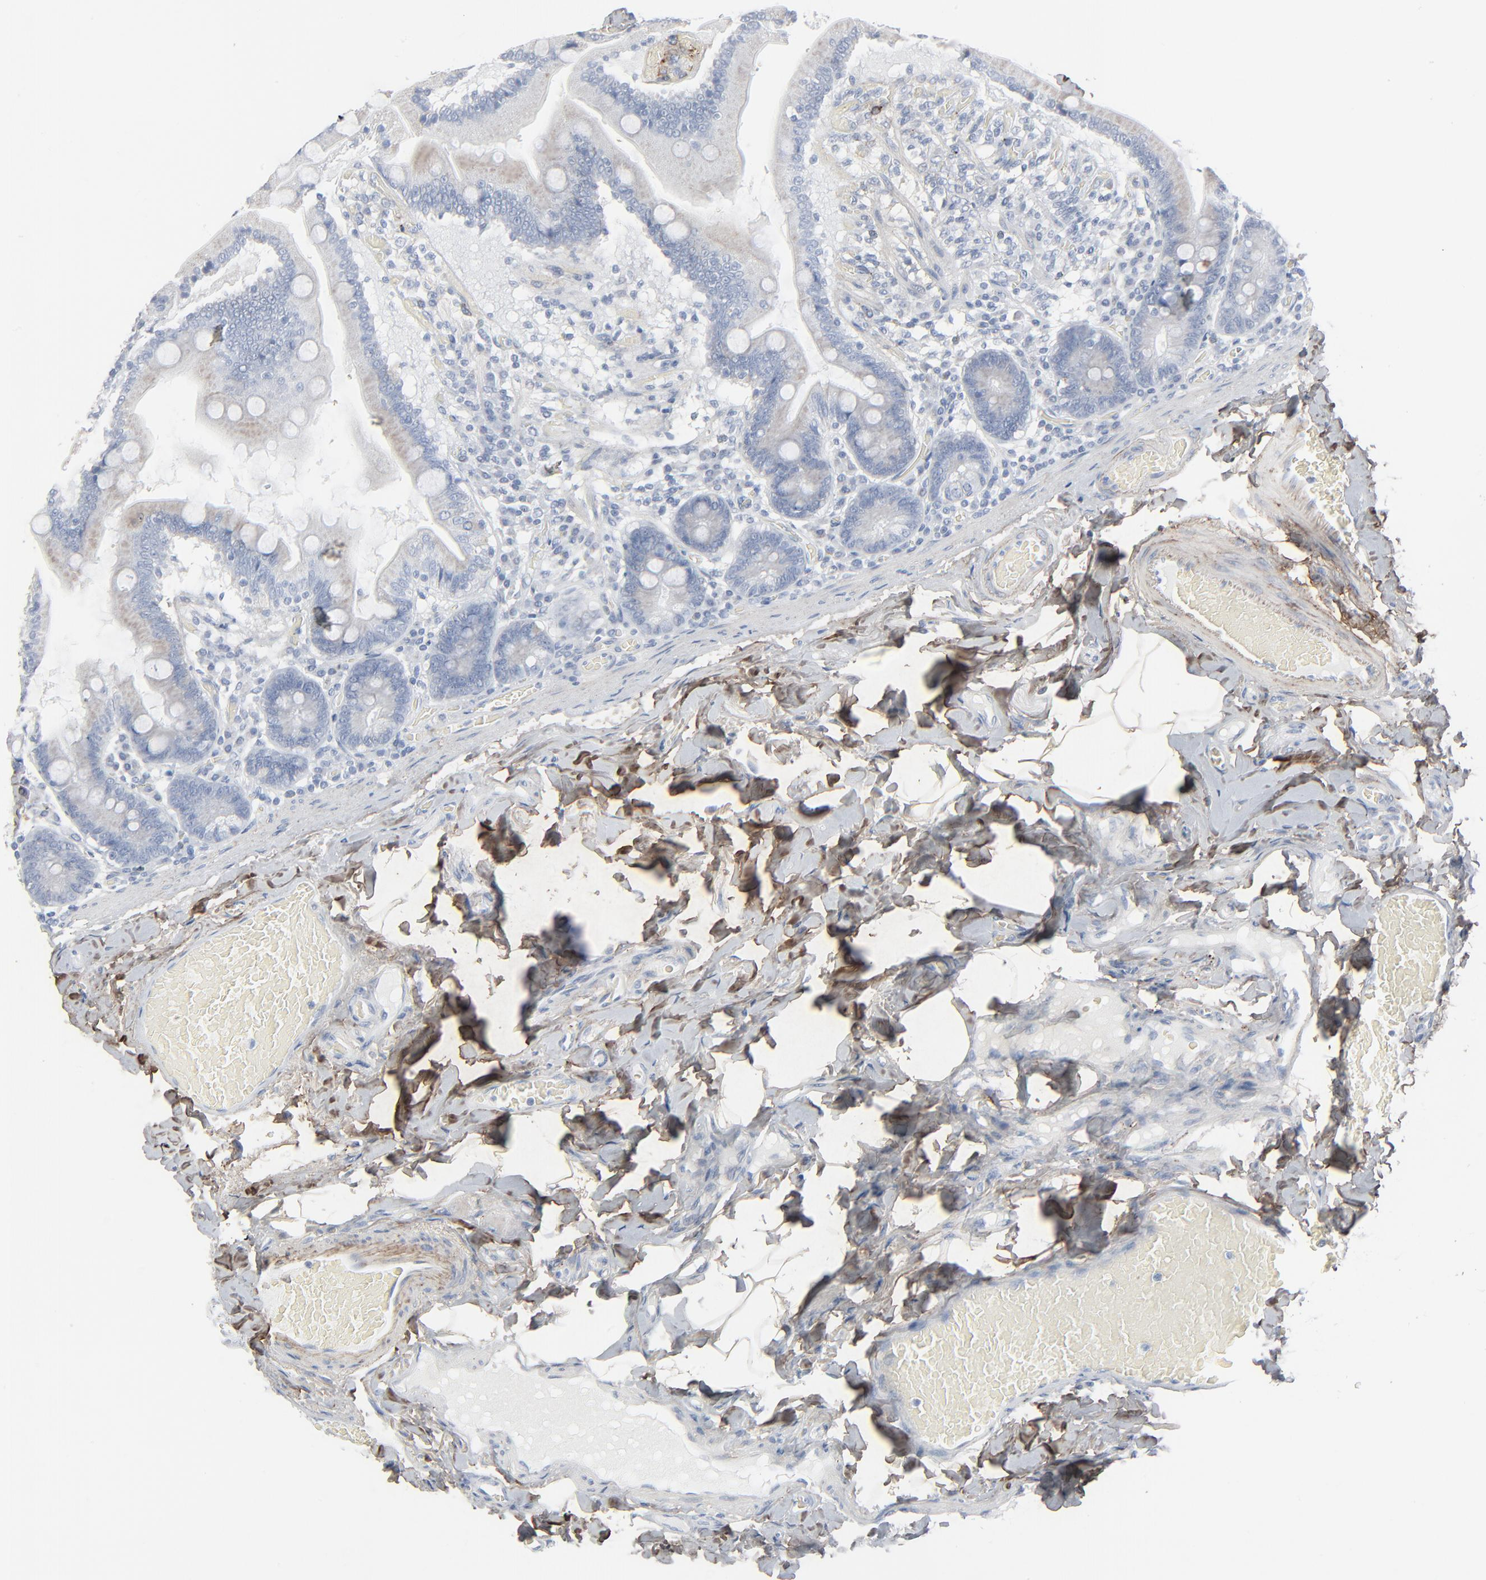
{"staining": {"intensity": "negative", "quantity": "none", "location": "none"}, "tissue": "duodenum", "cell_type": "Glandular cells", "image_type": "normal", "snomed": [{"axis": "morphology", "description": "Normal tissue, NOS"}, {"axis": "topography", "description": "Duodenum"}], "caption": "DAB (3,3'-diaminobenzidine) immunohistochemical staining of benign duodenum exhibits no significant positivity in glandular cells.", "gene": "BGN", "patient": {"sex": "male", "age": 66}}